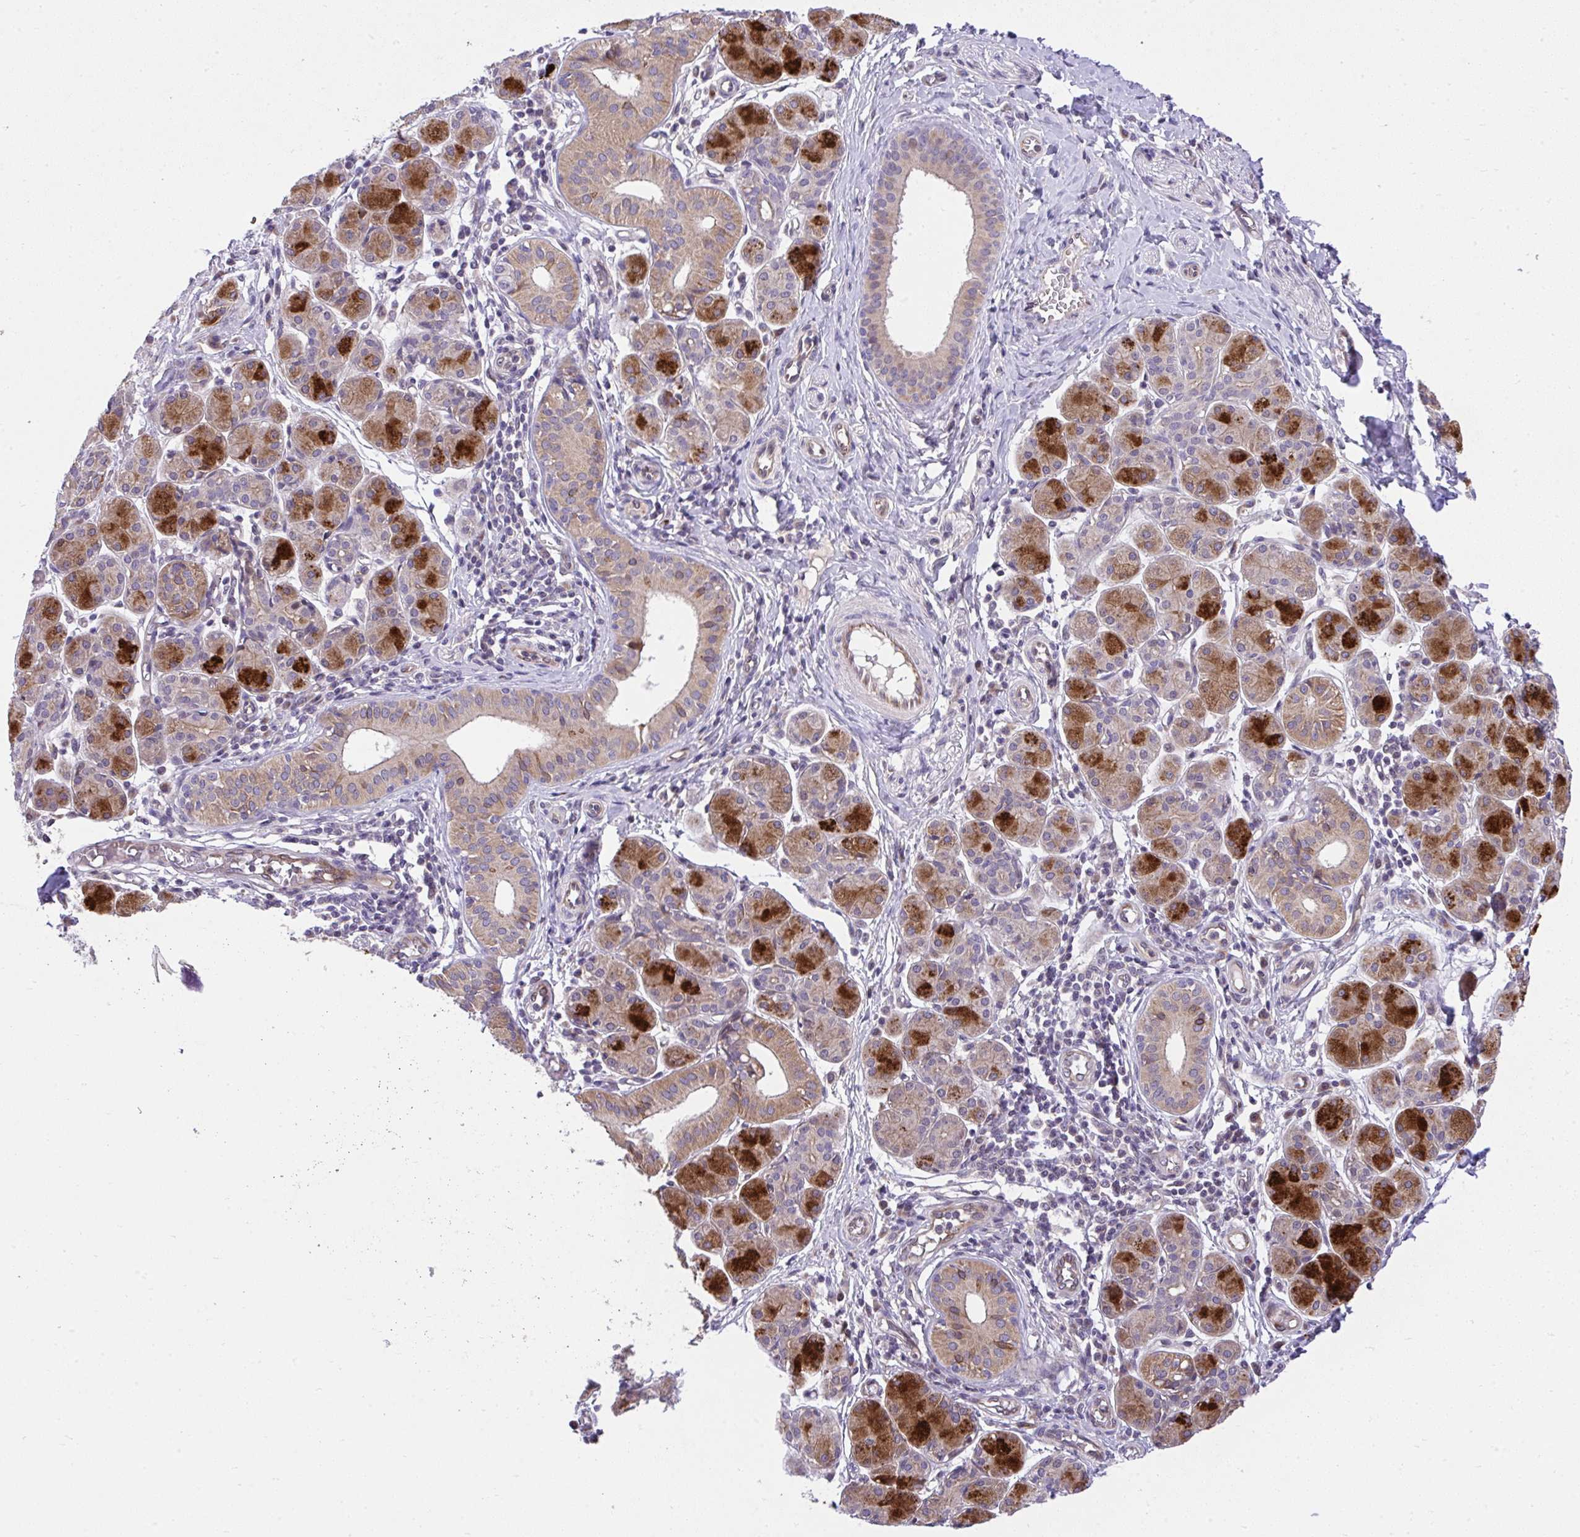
{"staining": {"intensity": "strong", "quantity": "25%-75%", "location": "cytoplasmic/membranous"}, "tissue": "salivary gland", "cell_type": "Glandular cells", "image_type": "normal", "snomed": [{"axis": "morphology", "description": "Normal tissue, NOS"}, {"axis": "morphology", "description": "Inflammation, NOS"}, {"axis": "topography", "description": "Lymph node"}, {"axis": "topography", "description": "Salivary gland"}], "caption": "Protein expression by IHC reveals strong cytoplasmic/membranous expression in about 25%-75% of glandular cells in normal salivary gland. (Brightfield microscopy of DAB IHC at high magnification).", "gene": "CHIA", "patient": {"sex": "male", "age": 3}}